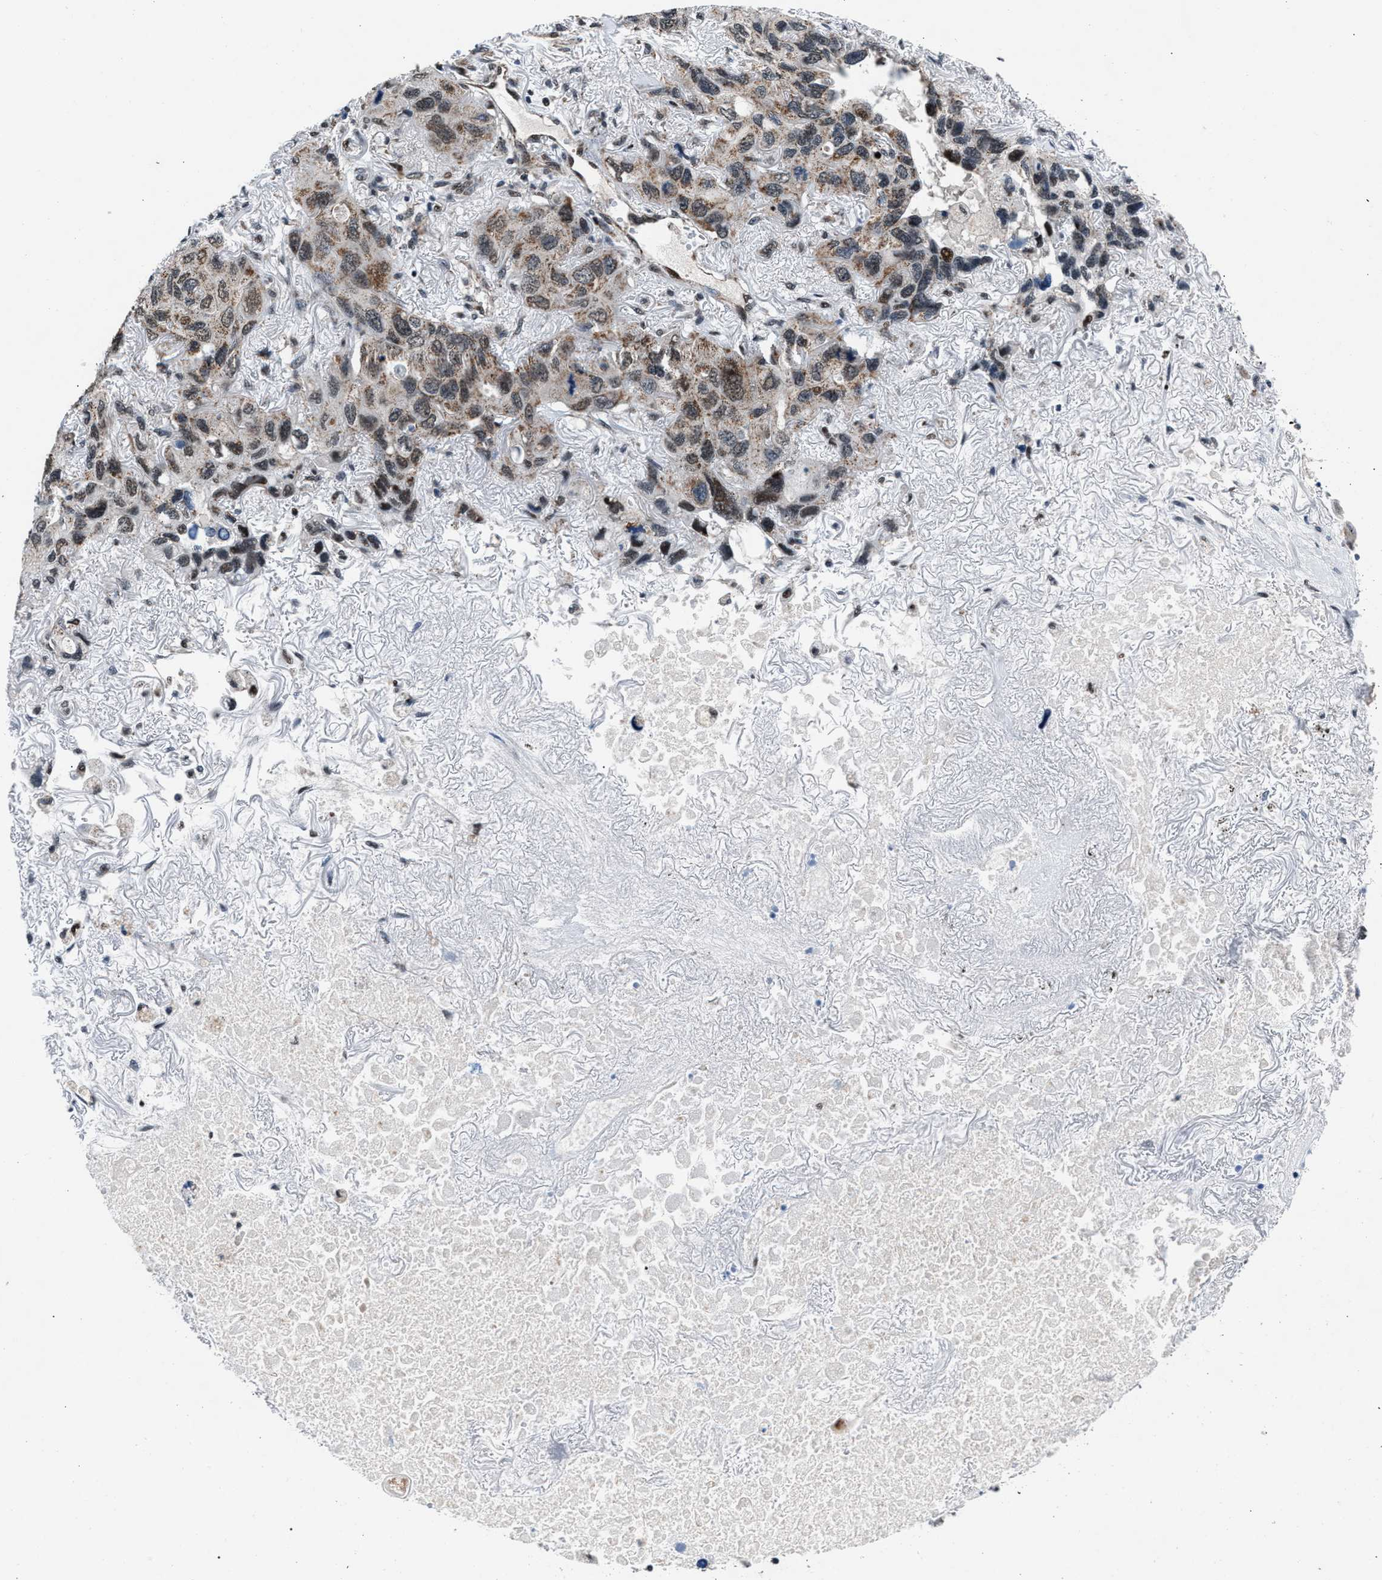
{"staining": {"intensity": "moderate", "quantity": "25%-75%", "location": "cytoplasmic/membranous,nuclear"}, "tissue": "lung cancer", "cell_type": "Tumor cells", "image_type": "cancer", "snomed": [{"axis": "morphology", "description": "Squamous cell carcinoma, NOS"}, {"axis": "topography", "description": "Lung"}], "caption": "Human squamous cell carcinoma (lung) stained for a protein (brown) demonstrates moderate cytoplasmic/membranous and nuclear positive expression in approximately 25%-75% of tumor cells.", "gene": "PRRC2B", "patient": {"sex": "female", "age": 73}}